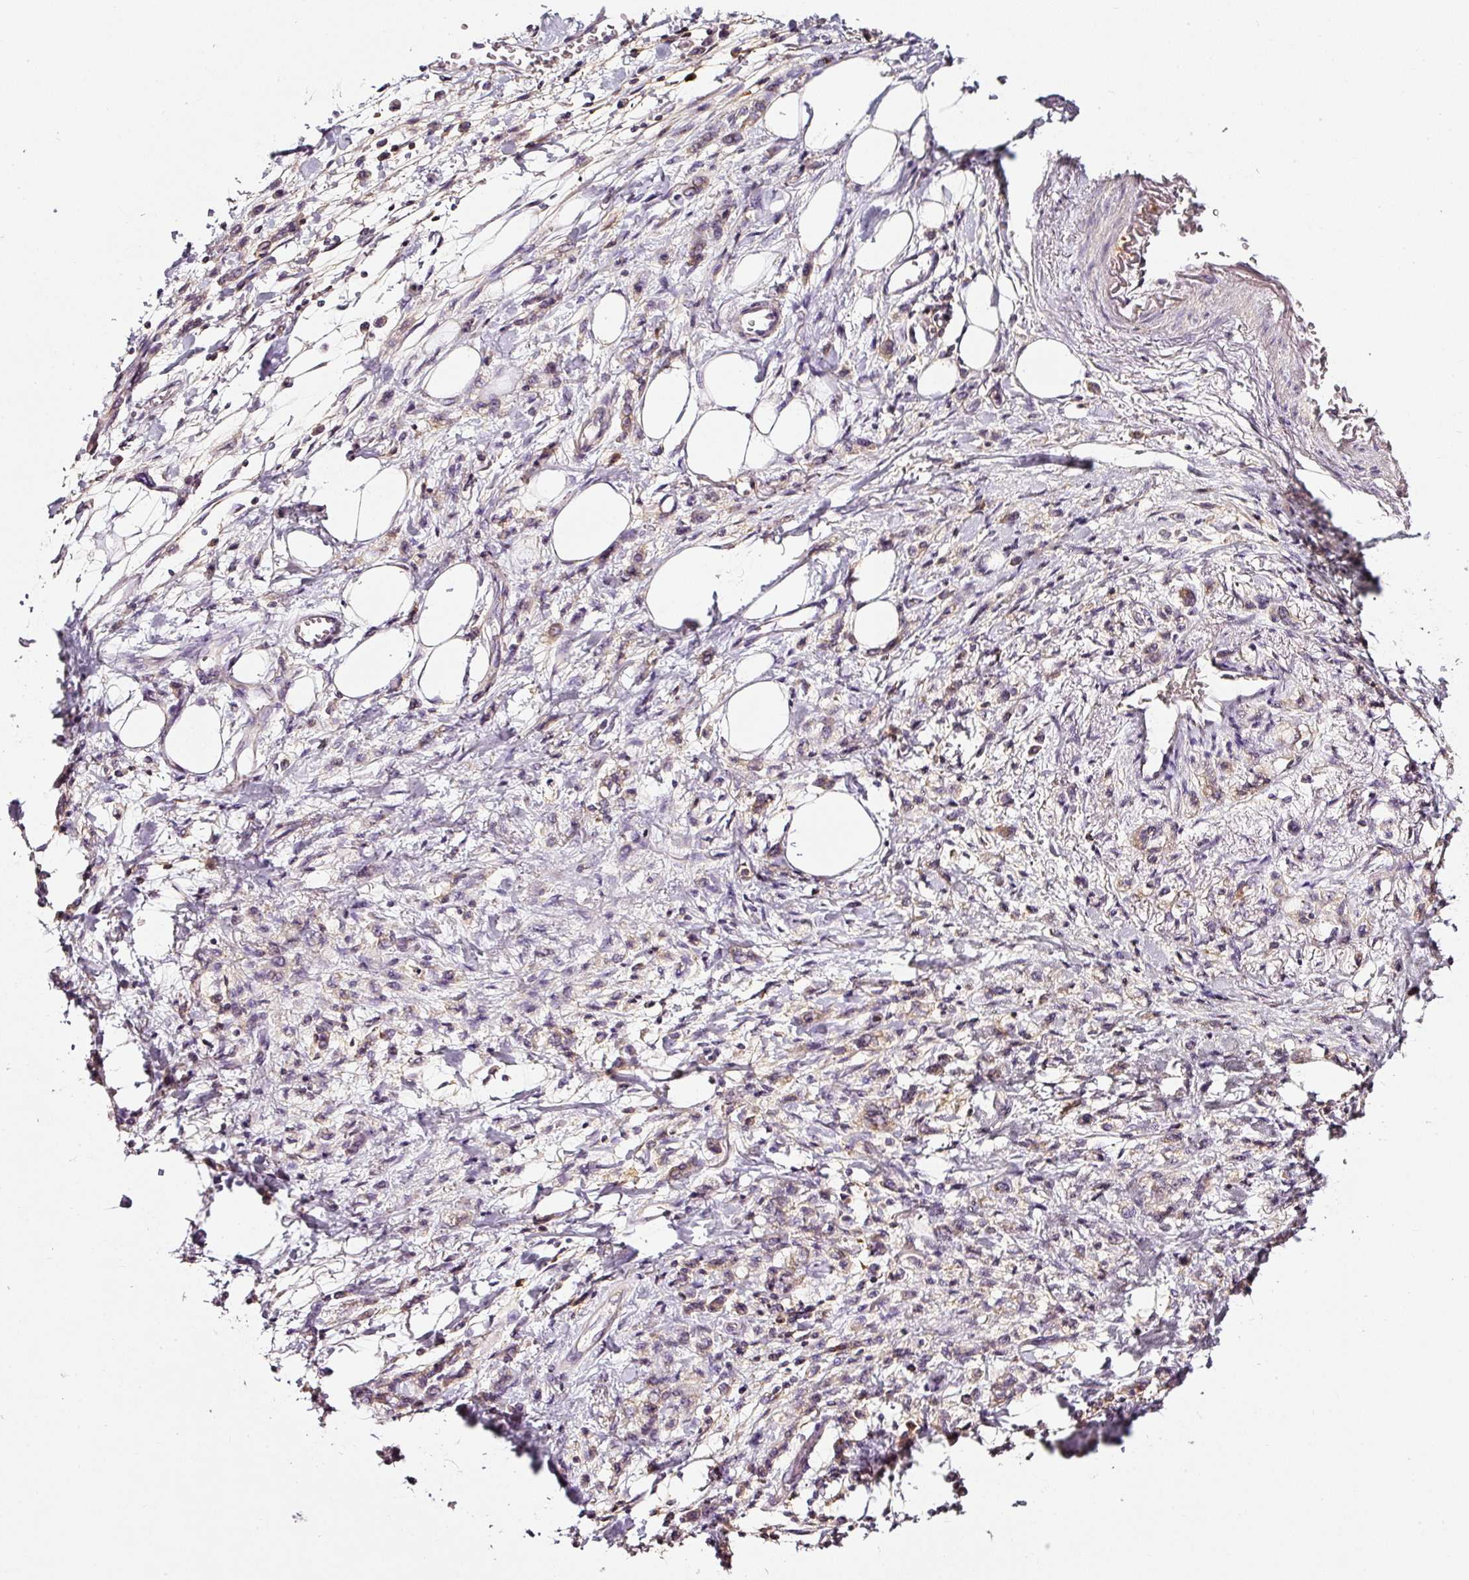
{"staining": {"intensity": "negative", "quantity": "none", "location": "none"}, "tissue": "stomach cancer", "cell_type": "Tumor cells", "image_type": "cancer", "snomed": [{"axis": "morphology", "description": "Adenocarcinoma, NOS"}, {"axis": "topography", "description": "Stomach"}], "caption": "The immunohistochemistry image has no significant expression in tumor cells of adenocarcinoma (stomach) tissue.", "gene": "CD47", "patient": {"sex": "male", "age": 77}}